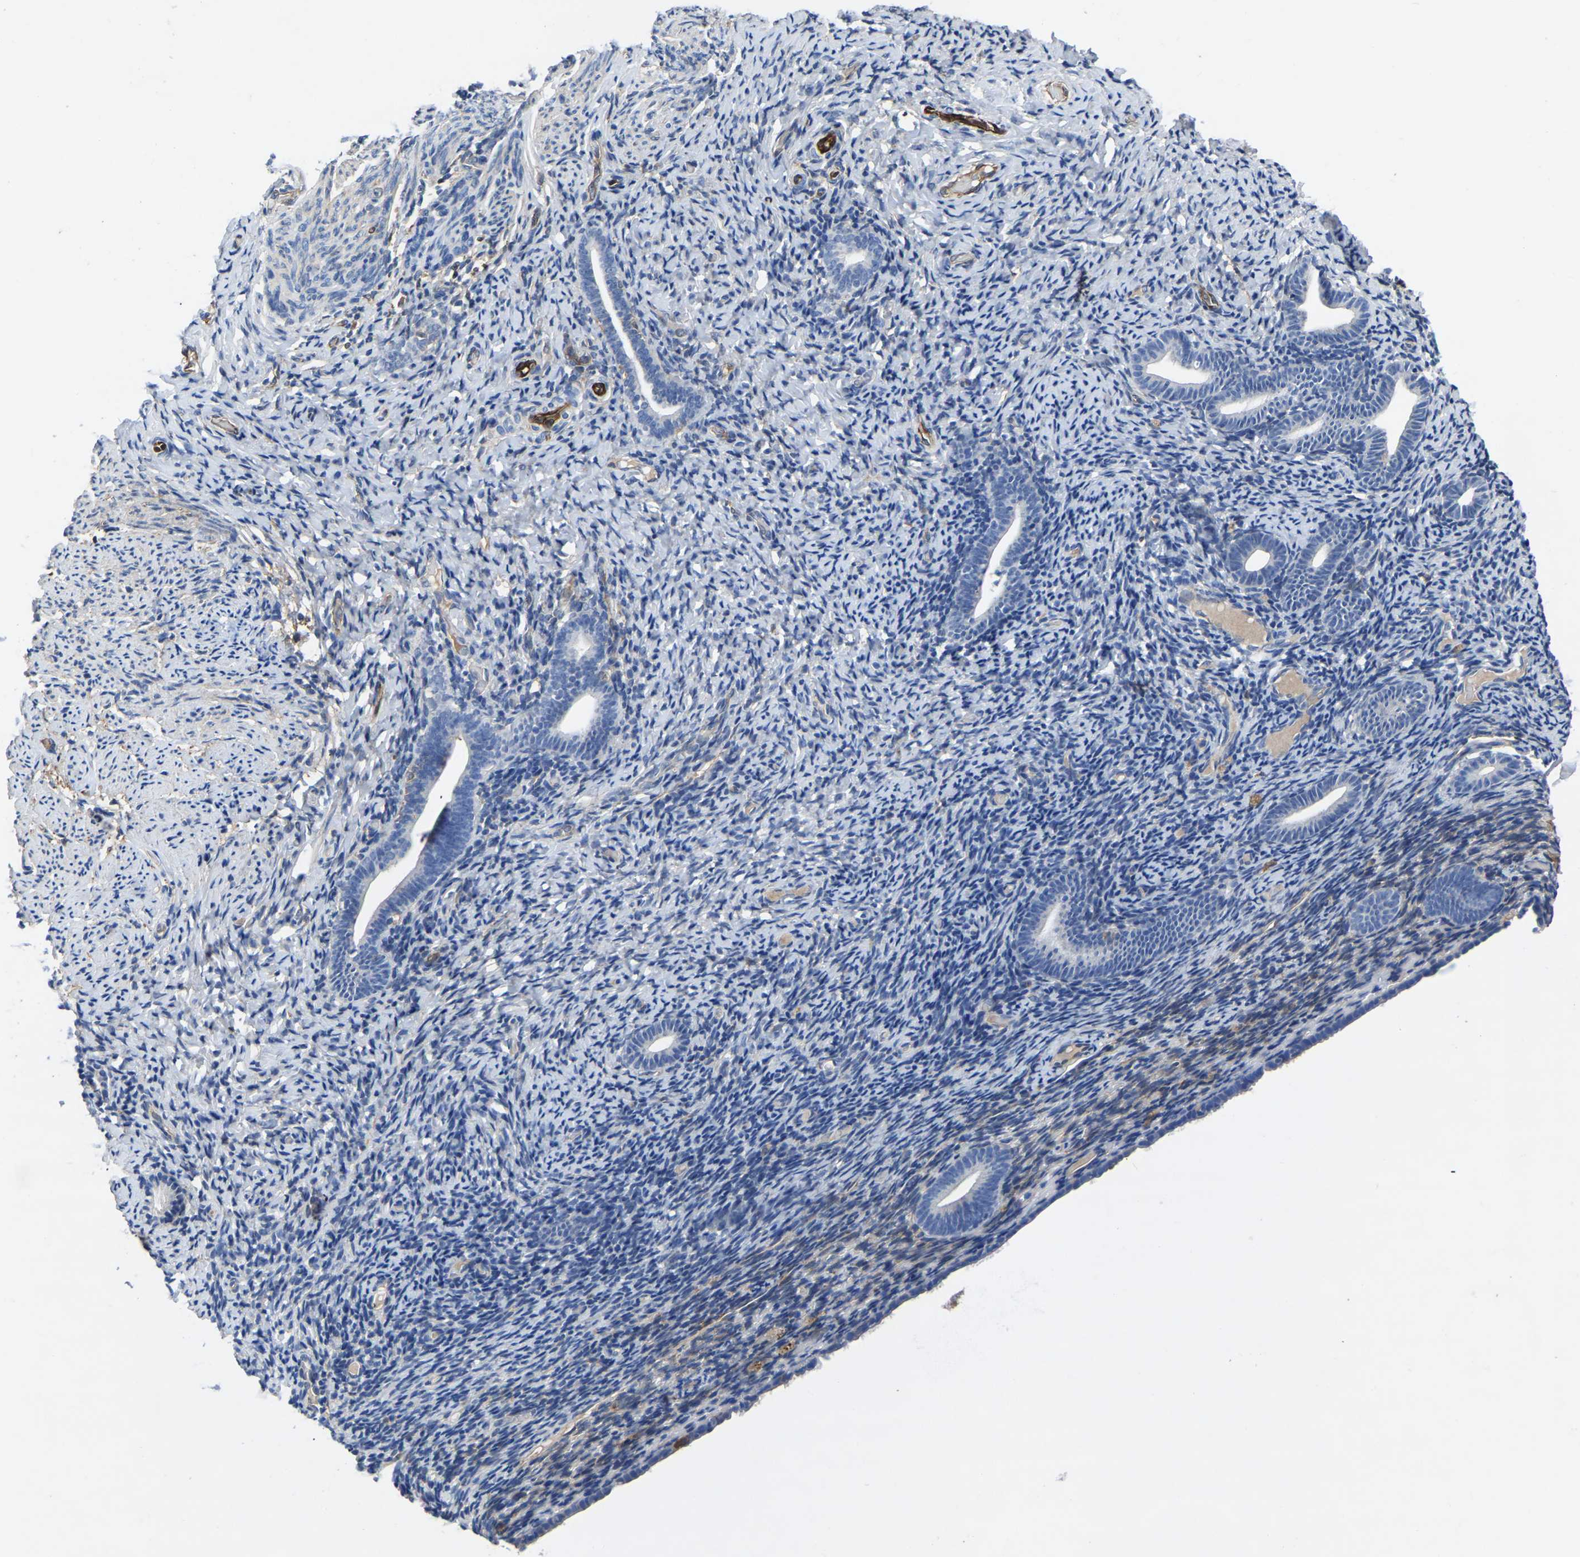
{"staining": {"intensity": "moderate", "quantity": "<25%", "location": "cytoplasmic/membranous"}, "tissue": "endometrium", "cell_type": "Cells in endometrial stroma", "image_type": "normal", "snomed": [{"axis": "morphology", "description": "Normal tissue, NOS"}, {"axis": "topography", "description": "Endometrium"}], "caption": "A low amount of moderate cytoplasmic/membranous expression is appreciated in about <25% of cells in endometrial stroma in benign endometrium.", "gene": "ATG2B", "patient": {"sex": "female", "age": 51}}